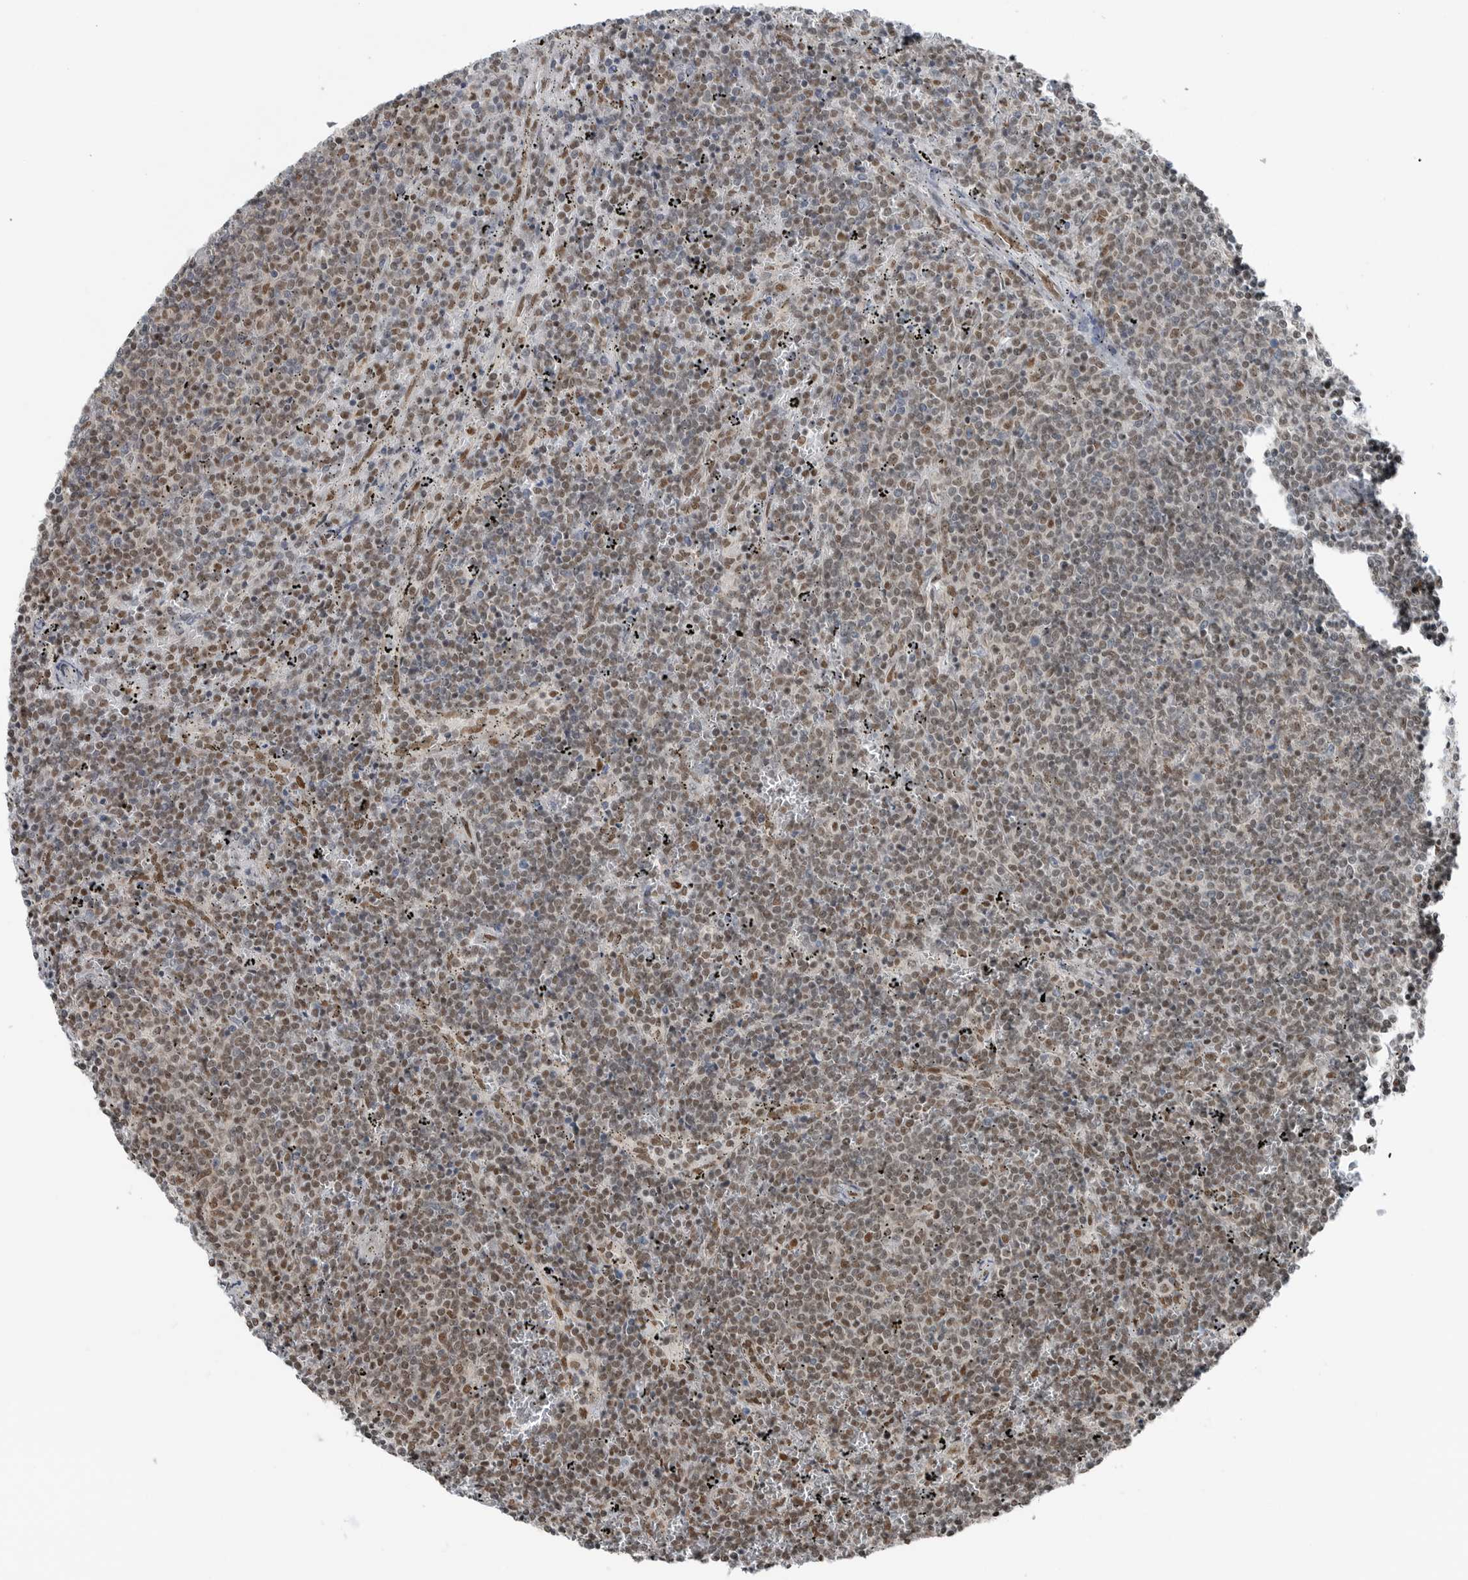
{"staining": {"intensity": "moderate", "quantity": "25%-75%", "location": "nuclear"}, "tissue": "lymphoma", "cell_type": "Tumor cells", "image_type": "cancer", "snomed": [{"axis": "morphology", "description": "Malignant lymphoma, non-Hodgkin's type, Low grade"}, {"axis": "topography", "description": "Spleen"}], "caption": "A brown stain labels moderate nuclear positivity of a protein in malignant lymphoma, non-Hodgkin's type (low-grade) tumor cells.", "gene": "BLZF1", "patient": {"sex": "female", "age": 50}}